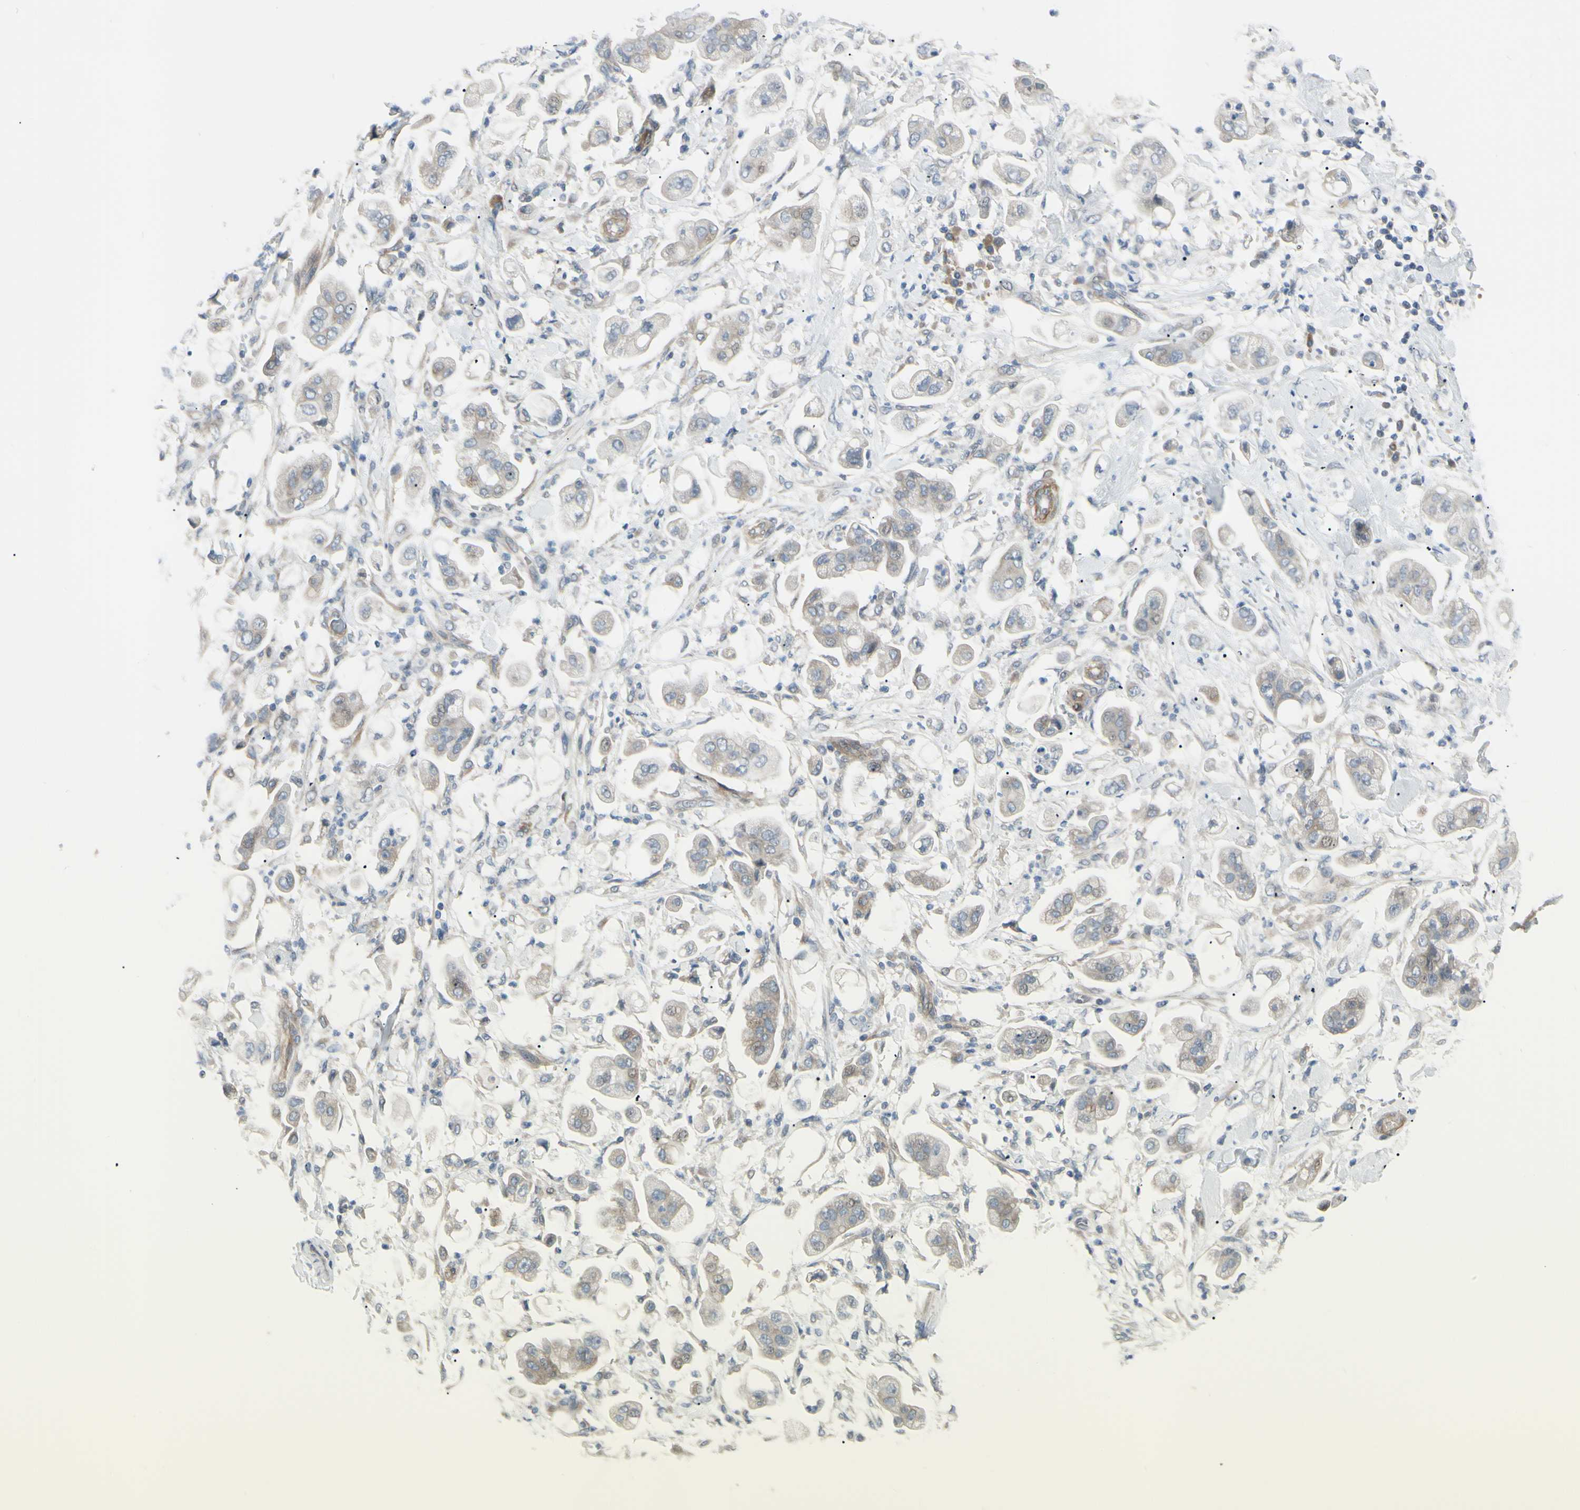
{"staining": {"intensity": "weak", "quantity": ">75%", "location": "cytoplasmic/membranous"}, "tissue": "stomach cancer", "cell_type": "Tumor cells", "image_type": "cancer", "snomed": [{"axis": "morphology", "description": "Adenocarcinoma, NOS"}, {"axis": "topography", "description": "Stomach"}], "caption": "Weak cytoplasmic/membranous expression is appreciated in approximately >75% of tumor cells in adenocarcinoma (stomach).", "gene": "LRRK1", "patient": {"sex": "male", "age": 62}}